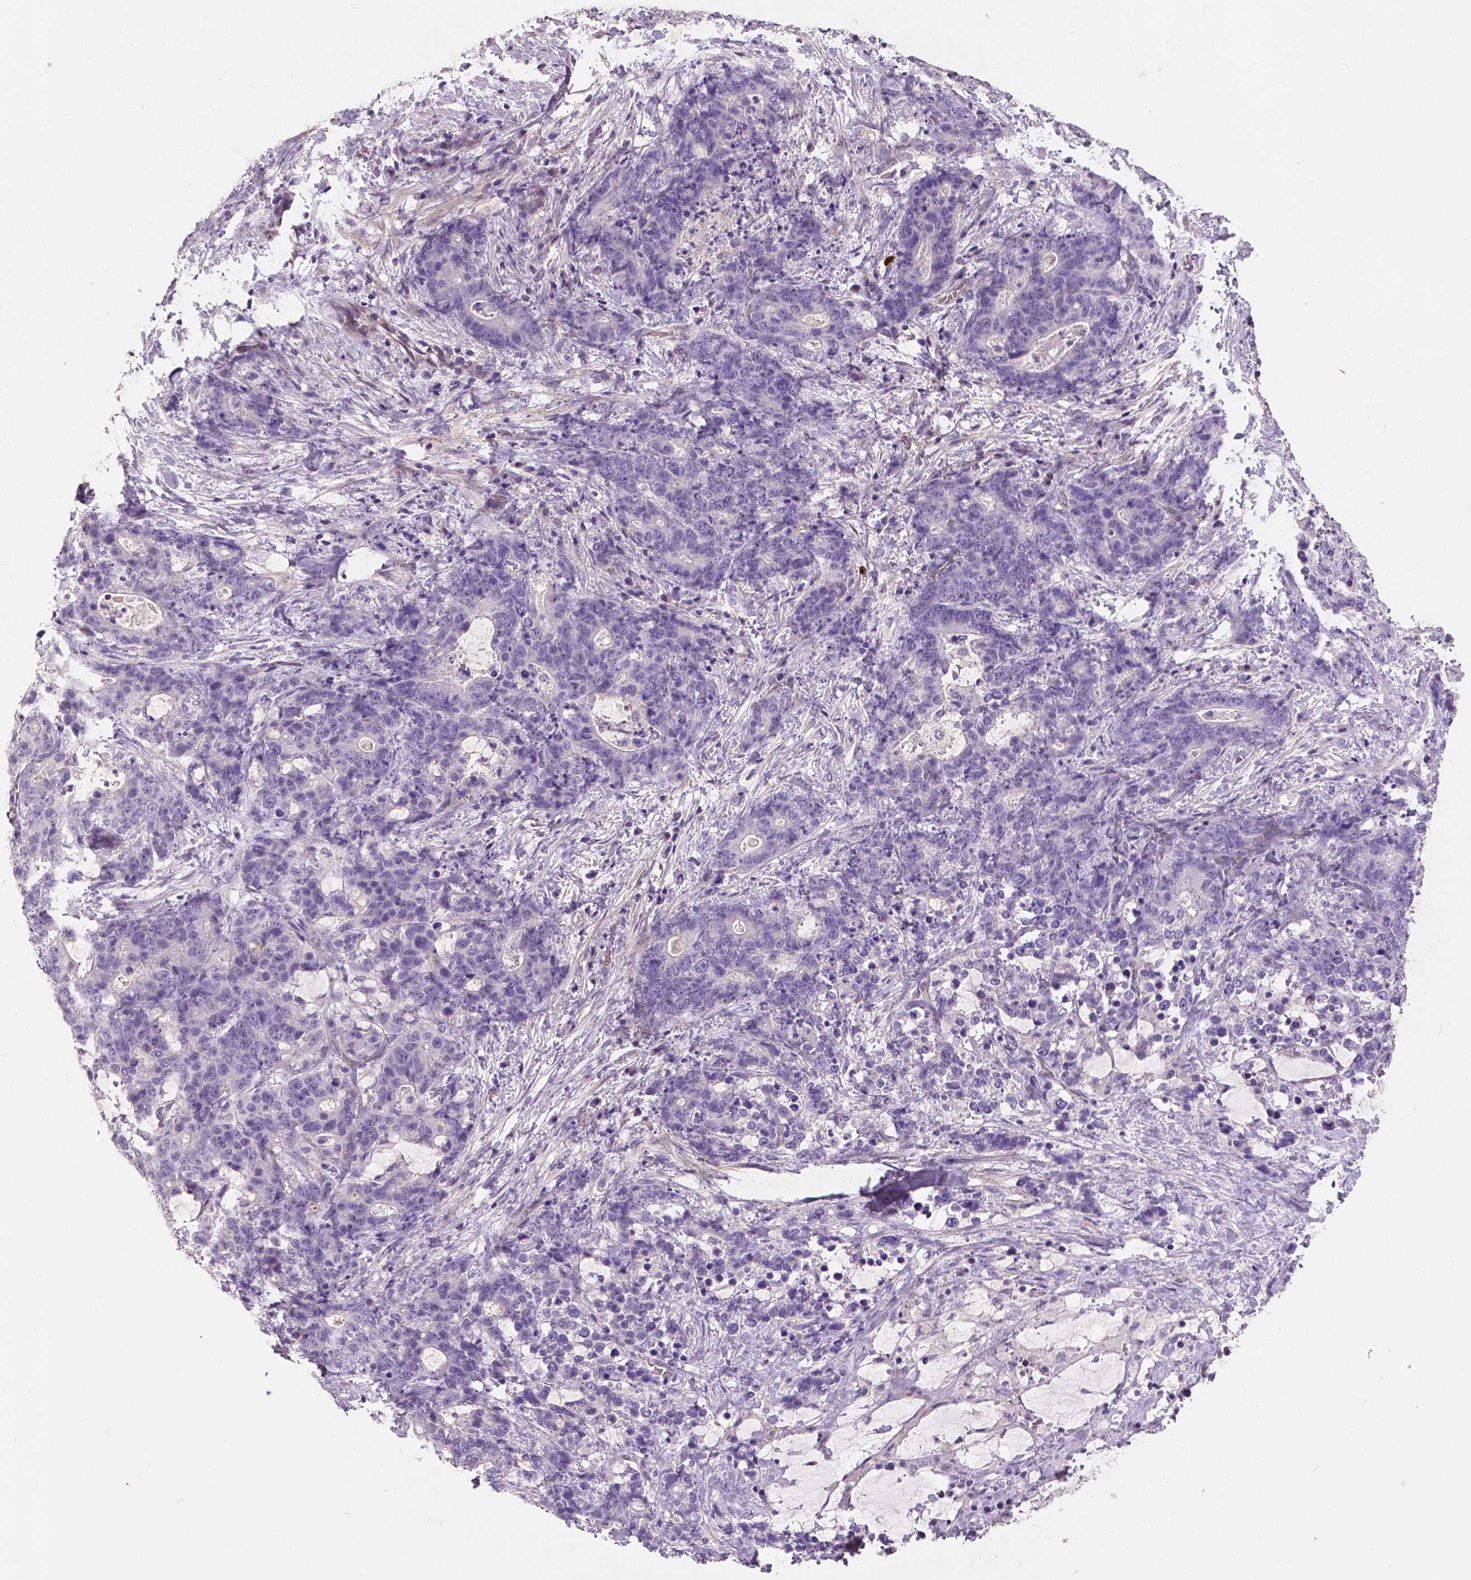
{"staining": {"intensity": "negative", "quantity": "none", "location": "none"}, "tissue": "stomach cancer", "cell_type": "Tumor cells", "image_type": "cancer", "snomed": [{"axis": "morphology", "description": "Normal tissue, NOS"}, {"axis": "morphology", "description": "Adenocarcinoma, NOS"}, {"axis": "topography", "description": "Stomach"}], "caption": "An immunohistochemistry image of stomach adenocarcinoma is shown. There is no staining in tumor cells of stomach adenocarcinoma. The staining is performed using DAB brown chromogen with nuclei counter-stained in using hematoxylin.", "gene": "FLT1", "patient": {"sex": "female", "age": 64}}